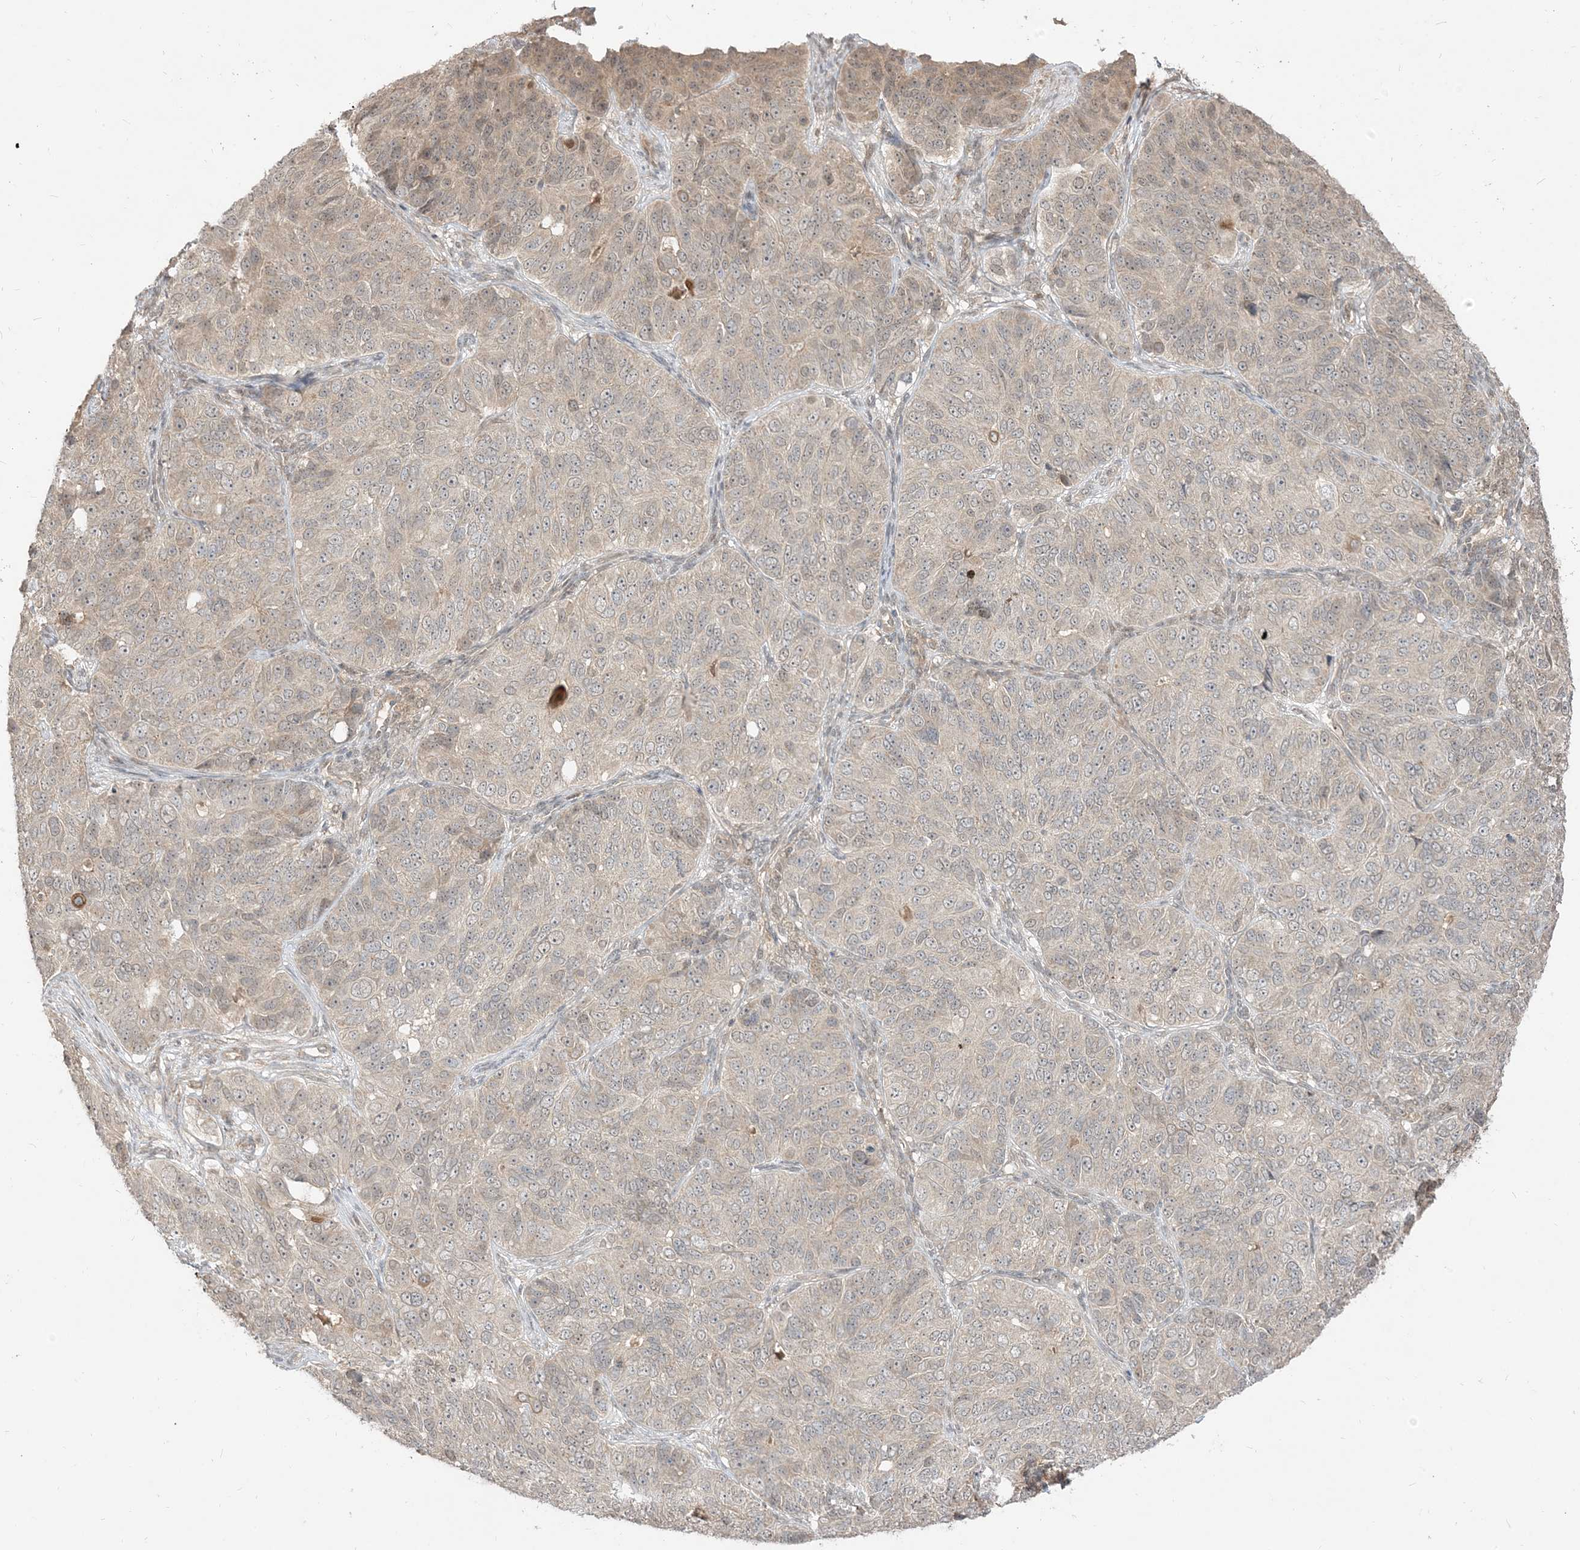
{"staining": {"intensity": "negative", "quantity": "none", "location": "none"}, "tissue": "ovarian cancer", "cell_type": "Tumor cells", "image_type": "cancer", "snomed": [{"axis": "morphology", "description": "Carcinoma, endometroid"}, {"axis": "topography", "description": "Ovary"}], "caption": "An image of human ovarian cancer is negative for staining in tumor cells. The staining is performed using DAB brown chromogen with nuclei counter-stained in using hematoxylin.", "gene": "TBCC", "patient": {"sex": "female", "age": 51}}